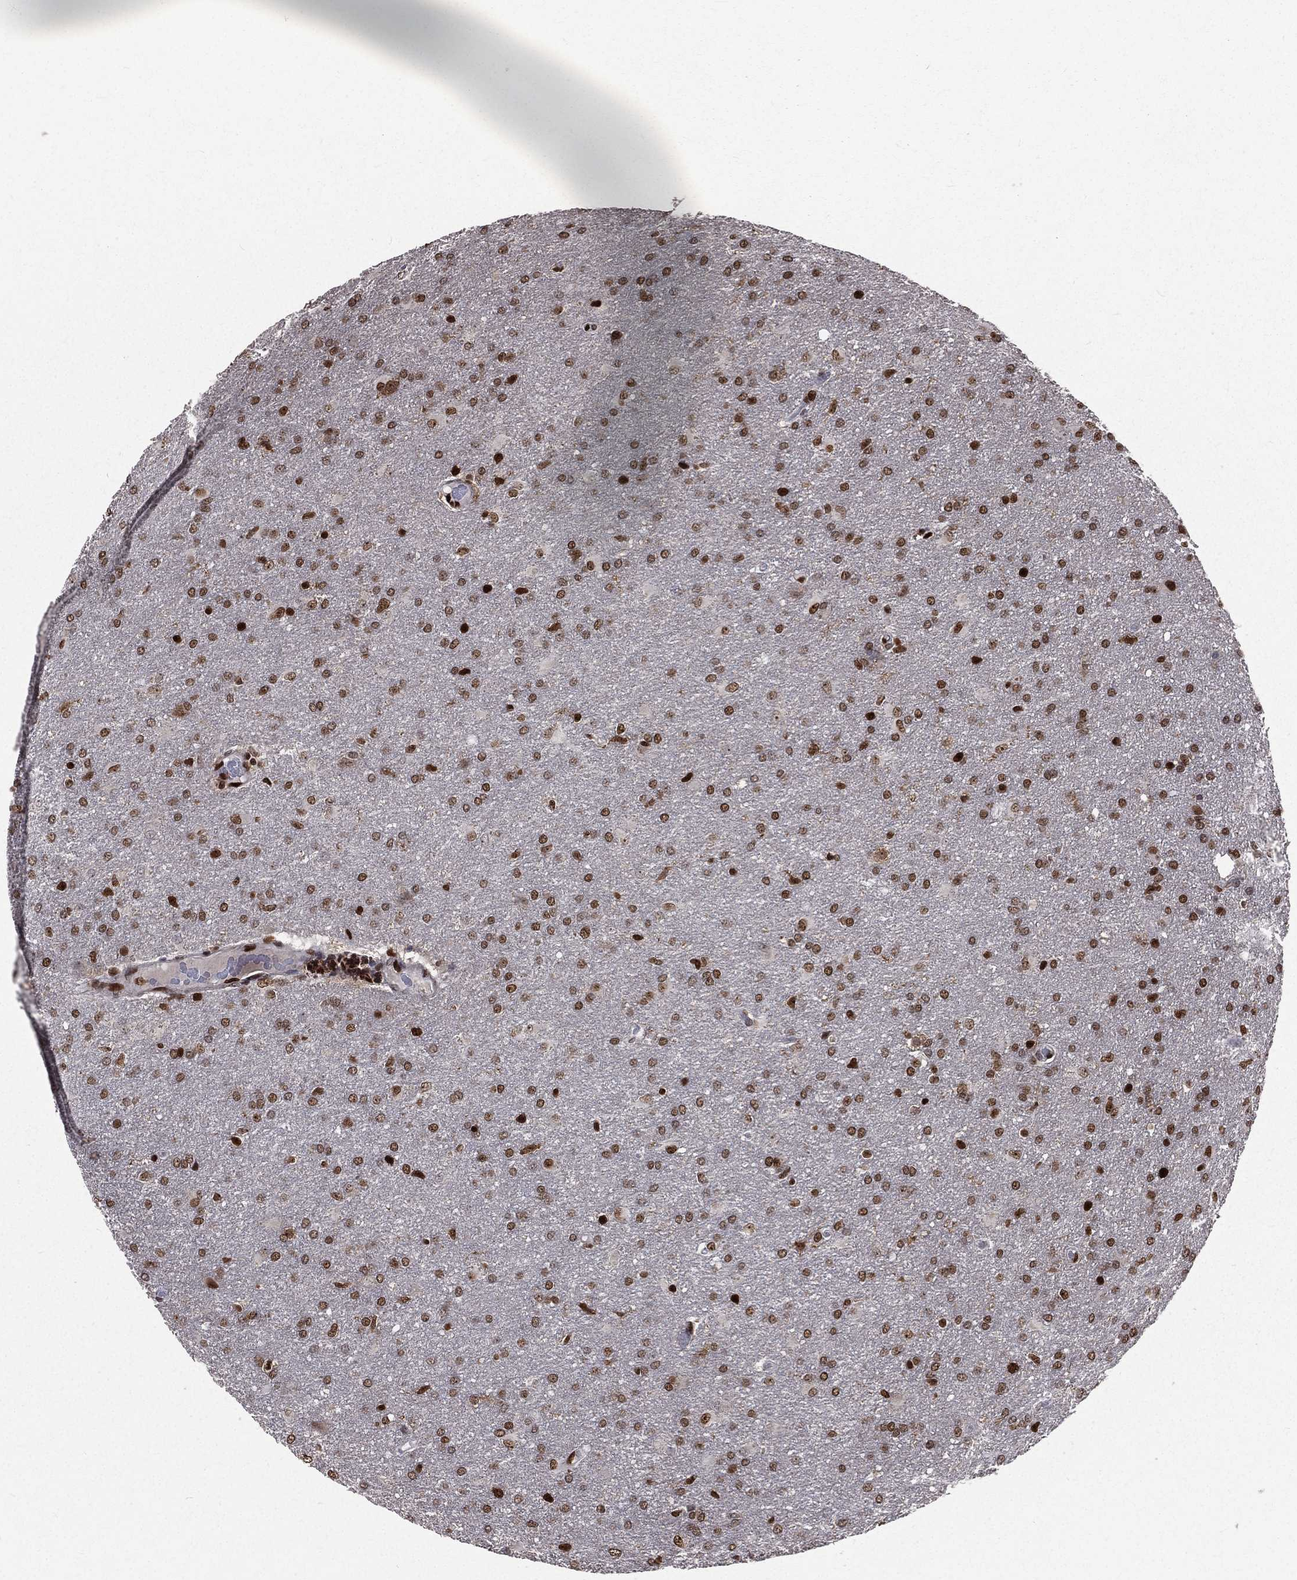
{"staining": {"intensity": "strong", "quantity": ">75%", "location": "nuclear"}, "tissue": "glioma", "cell_type": "Tumor cells", "image_type": "cancer", "snomed": [{"axis": "morphology", "description": "Glioma, malignant, High grade"}, {"axis": "topography", "description": "Brain"}], "caption": "Protein expression analysis of glioma displays strong nuclear staining in about >75% of tumor cells.", "gene": "POLB", "patient": {"sex": "male", "age": 68}}